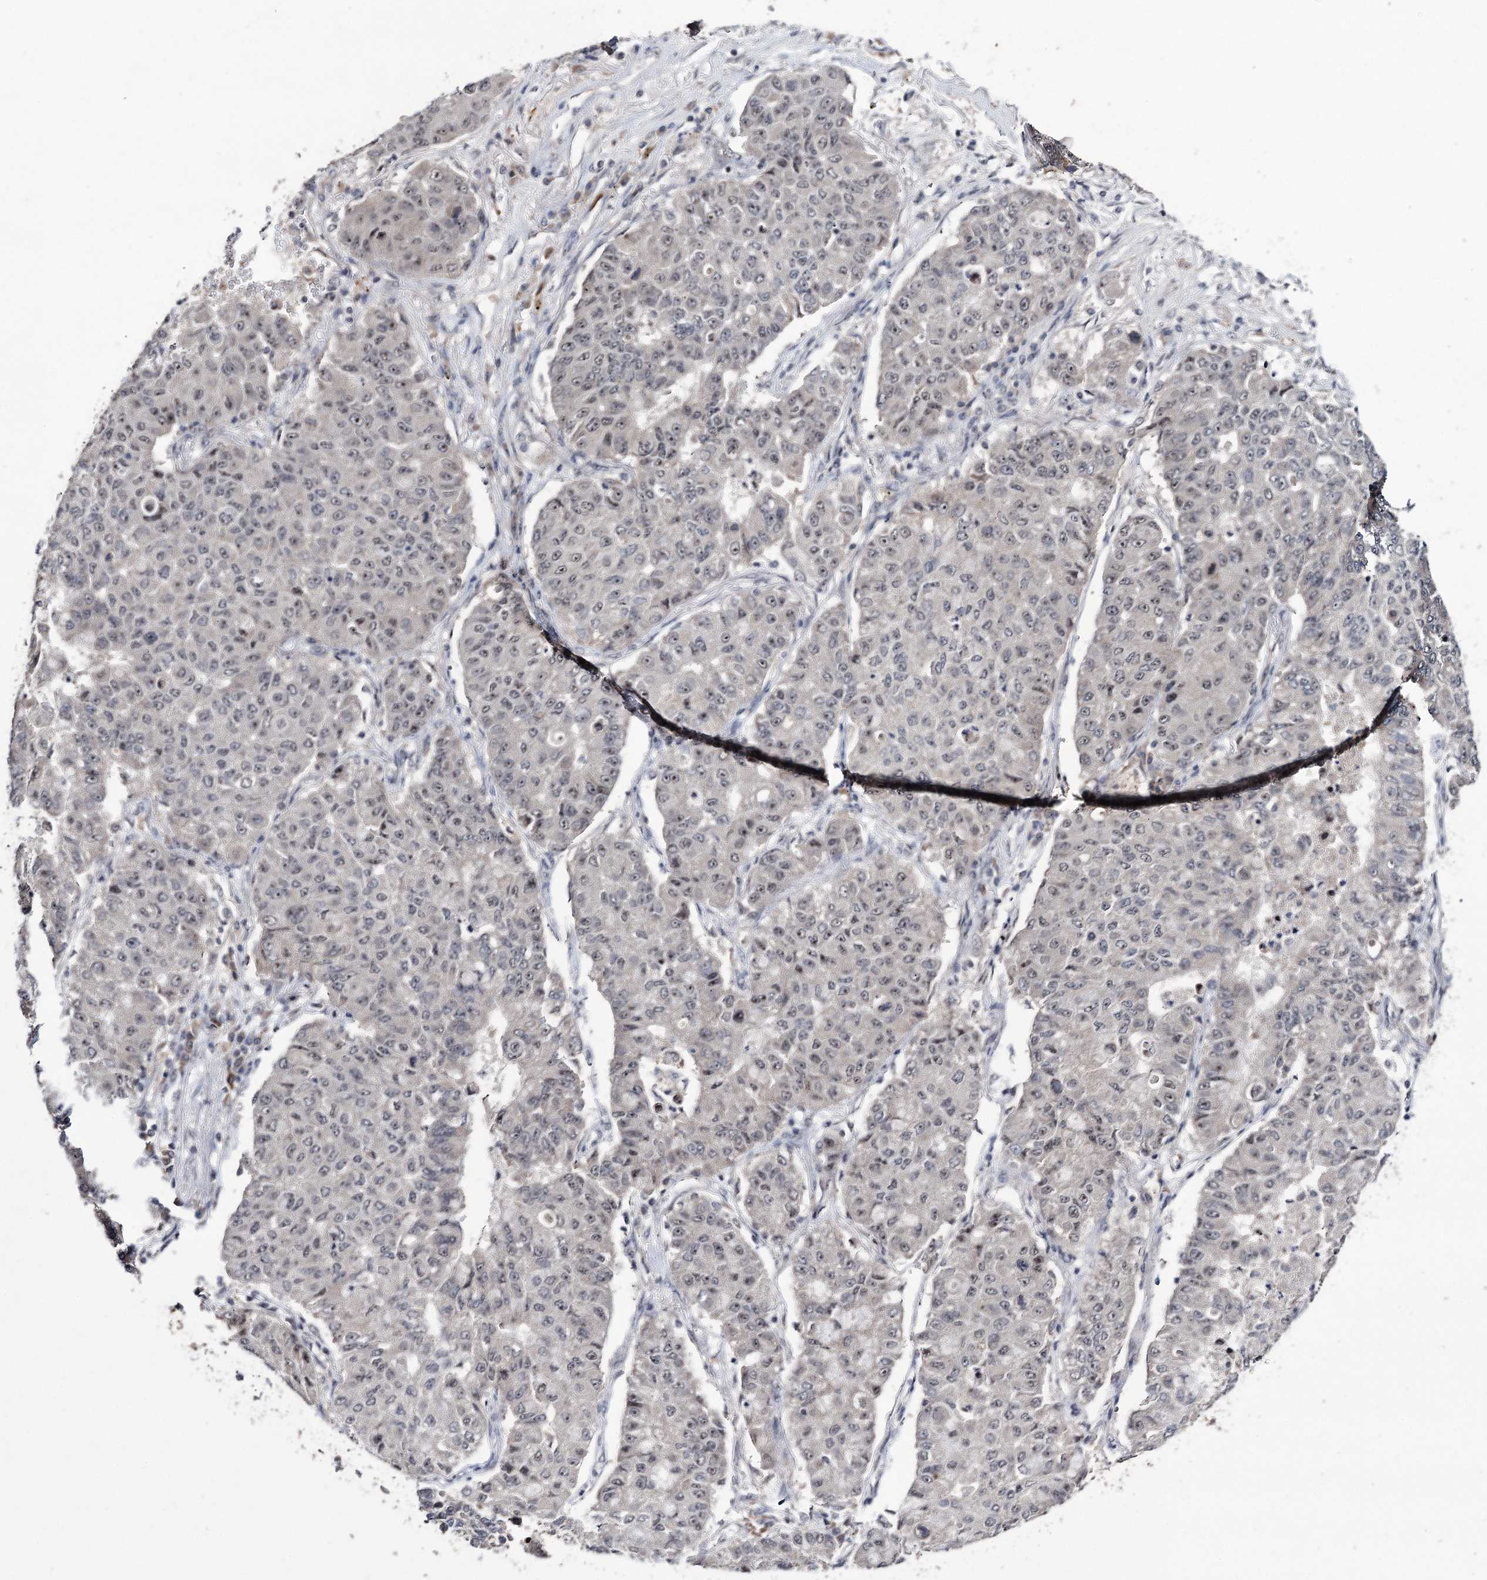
{"staining": {"intensity": "negative", "quantity": "none", "location": "none"}, "tissue": "lung cancer", "cell_type": "Tumor cells", "image_type": "cancer", "snomed": [{"axis": "morphology", "description": "Squamous cell carcinoma, NOS"}, {"axis": "topography", "description": "Lung"}], "caption": "Protein analysis of lung cancer shows no significant staining in tumor cells.", "gene": "VGLL4", "patient": {"sex": "male", "age": 74}}